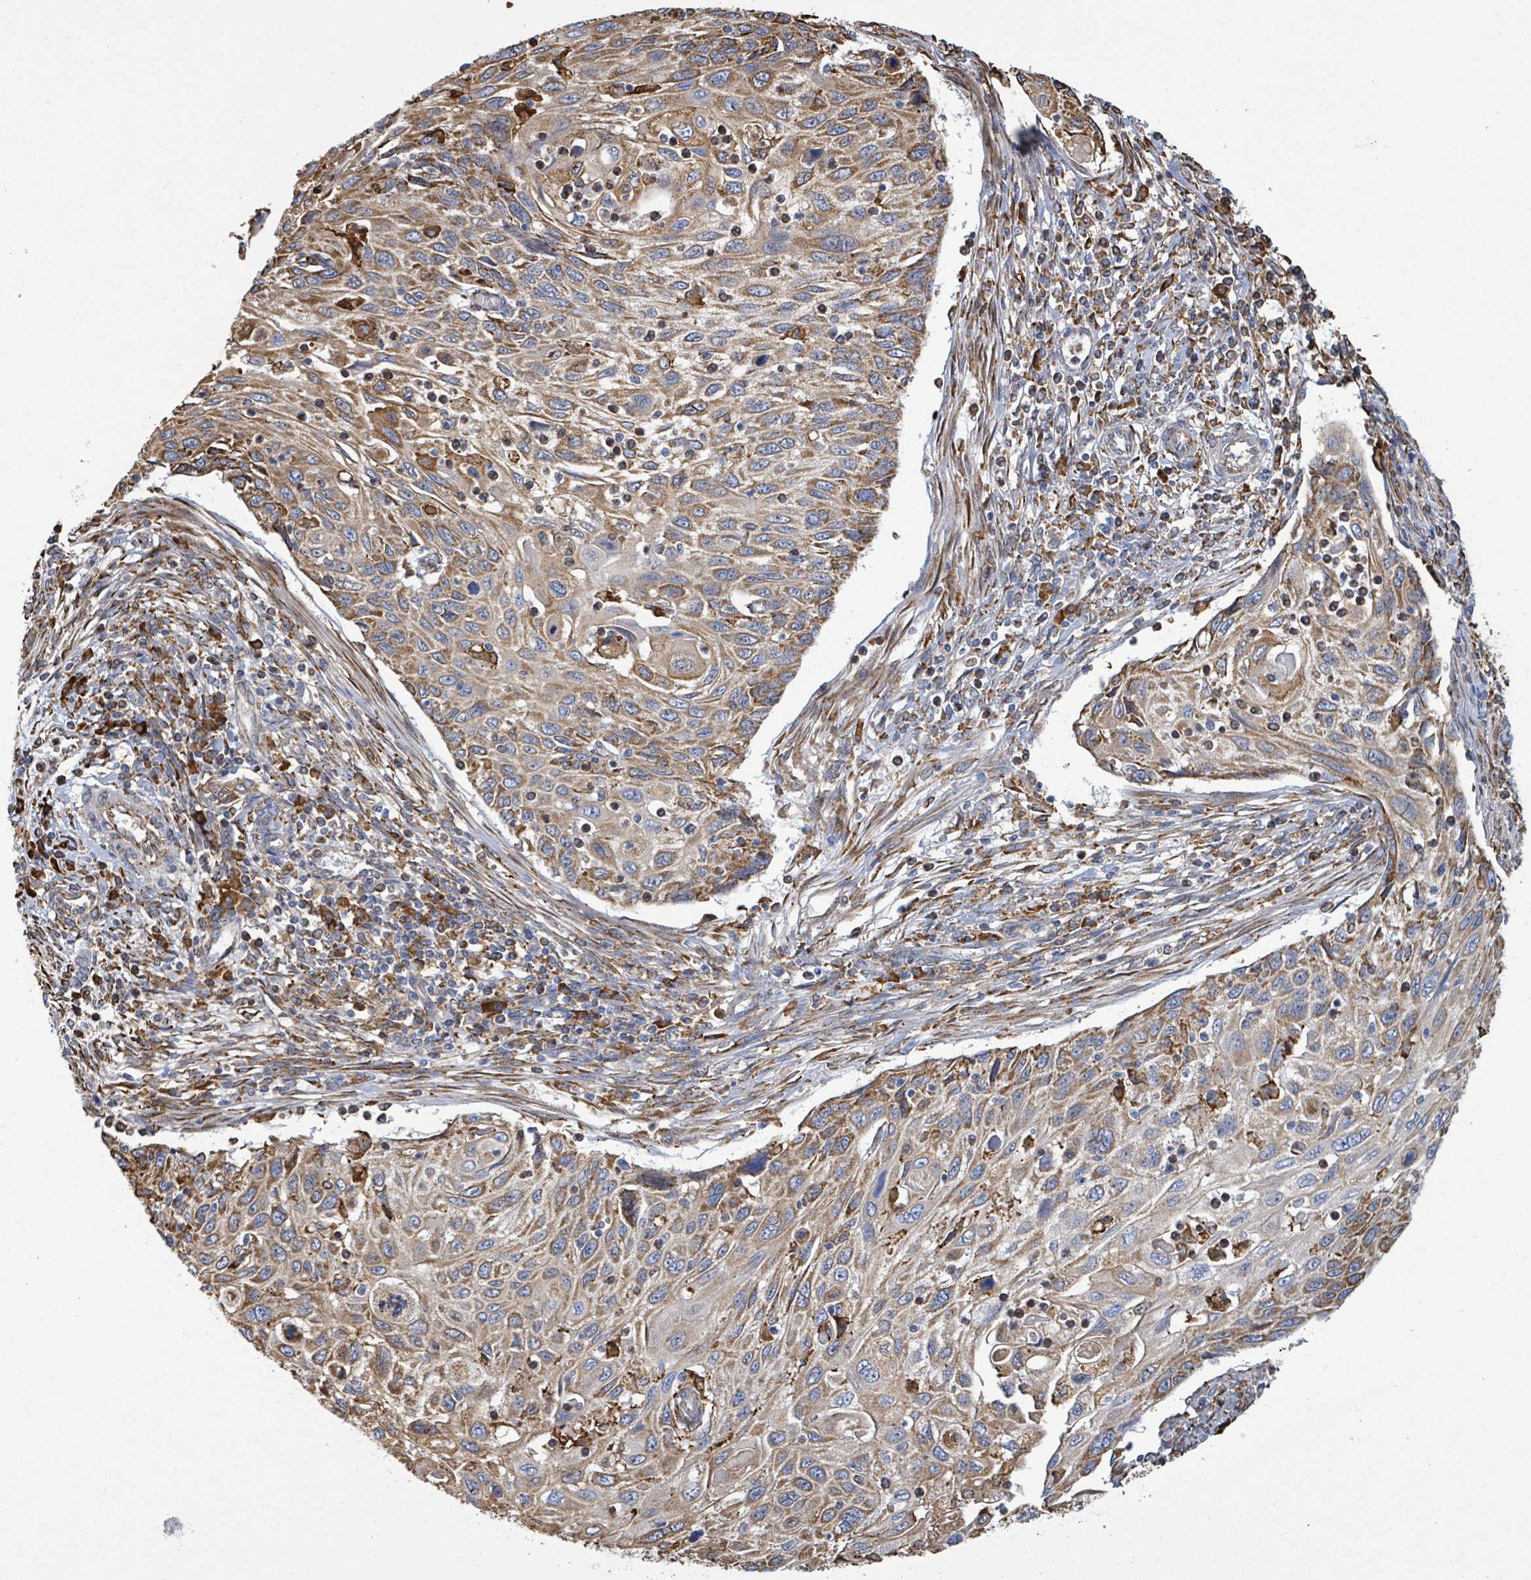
{"staining": {"intensity": "moderate", "quantity": ">75%", "location": "cytoplasmic/membranous"}, "tissue": "cervical cancer", "cell_type": "Tumor cells", "image_type": "cancer", "snomed": [{"axis": "morphology", "description": "Squamous cell carcinoma, NOS"}, {"axis": "topography", "description": "Cervix"}], "caption": "Cervical squamous cell carcinoma stained for a protein (brown) displays moderate cytoplasmic/membranous positive expression in about >75% of tumor cells.", "gene": "RFPL4A", "patient": {"sex": "female", "age": 70}}